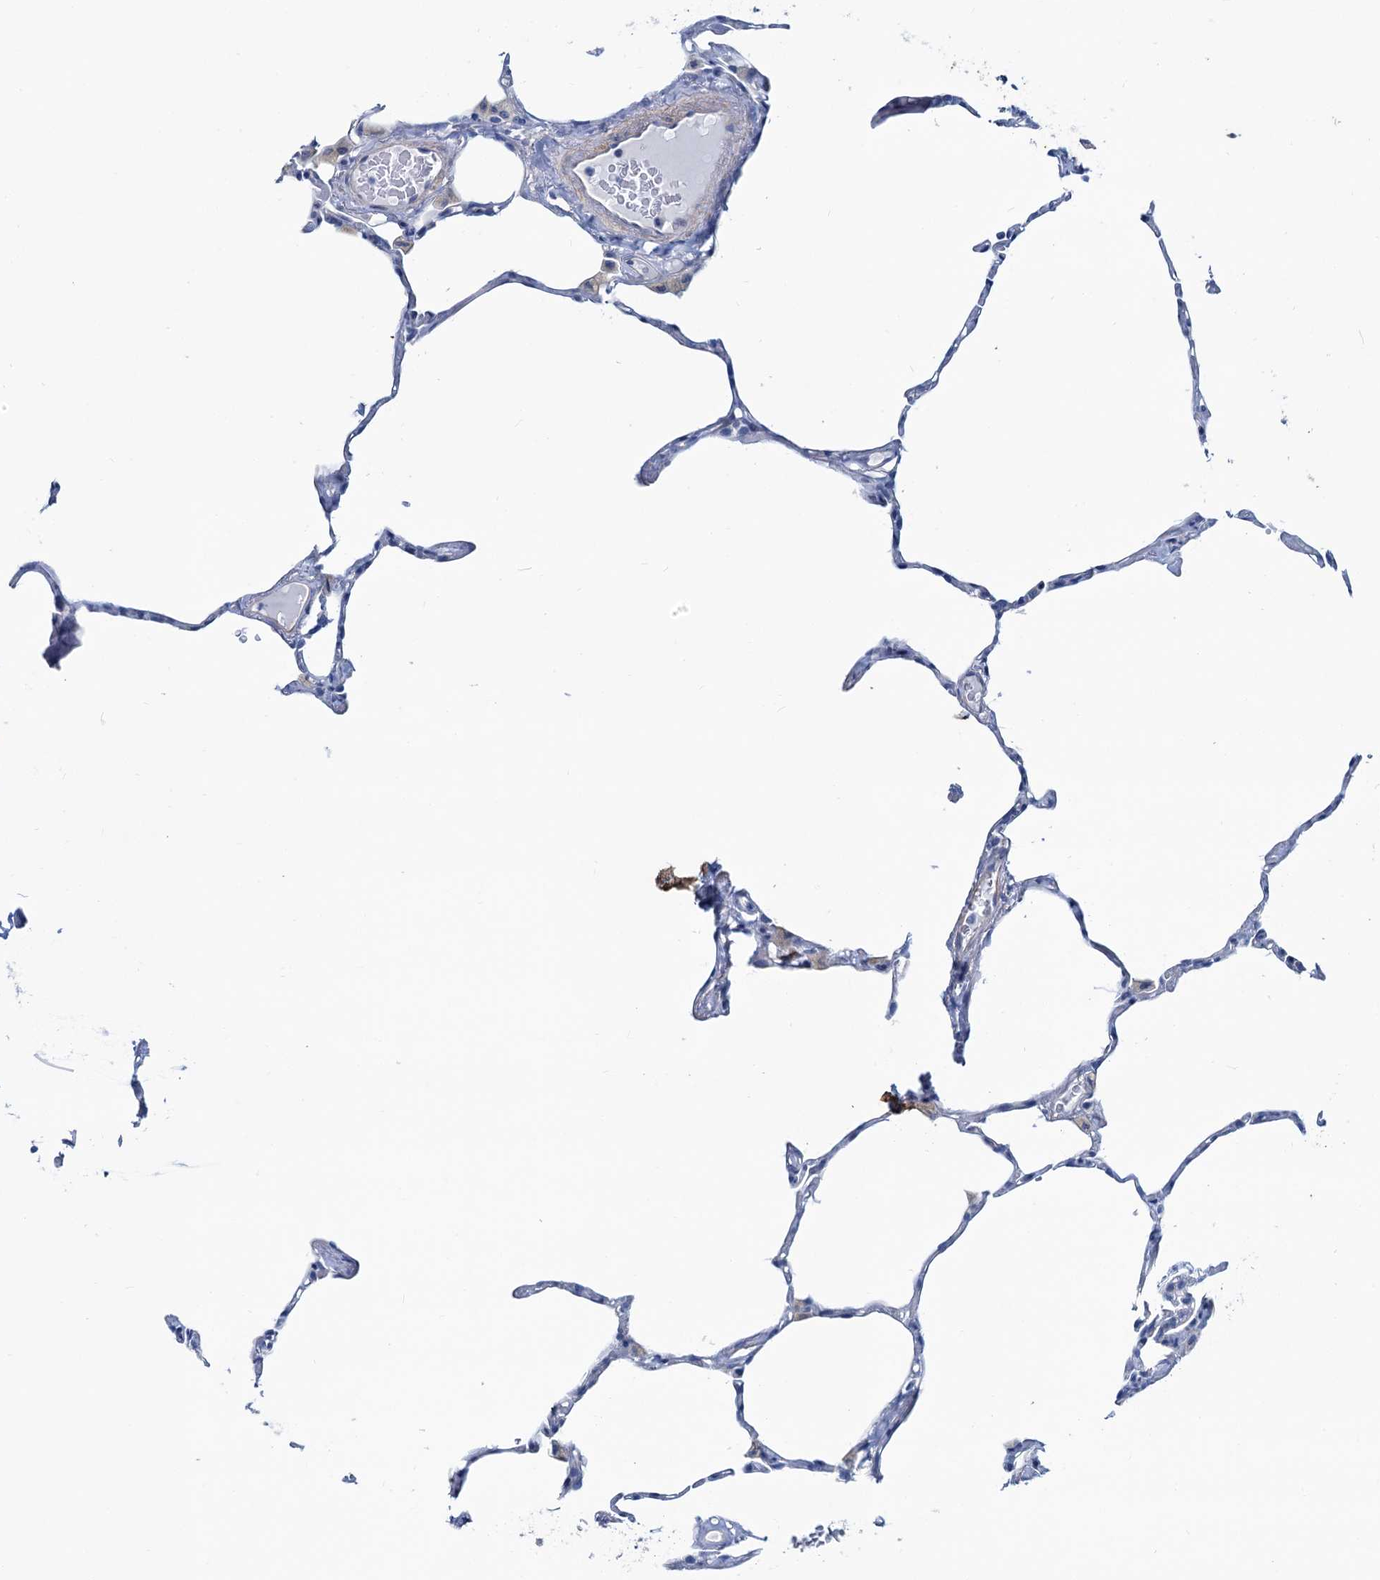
{"staining": {"intensity": "negative", "quantity": "none", "location": "none"}, "tissue": "lung", "cell_type": "Alveolar cells", "image_type": "normal", "snomed": [{"axis": "morphology", "description": "Normal tissue, NOS"}, {"axis": "topography", "description": "Lung"}], "caption": "The histopathology image exhibits no staining of alveolar cells in benign lung.", "gene": "SLC1A3", "patient": {"sex": "male", "age": 65}}